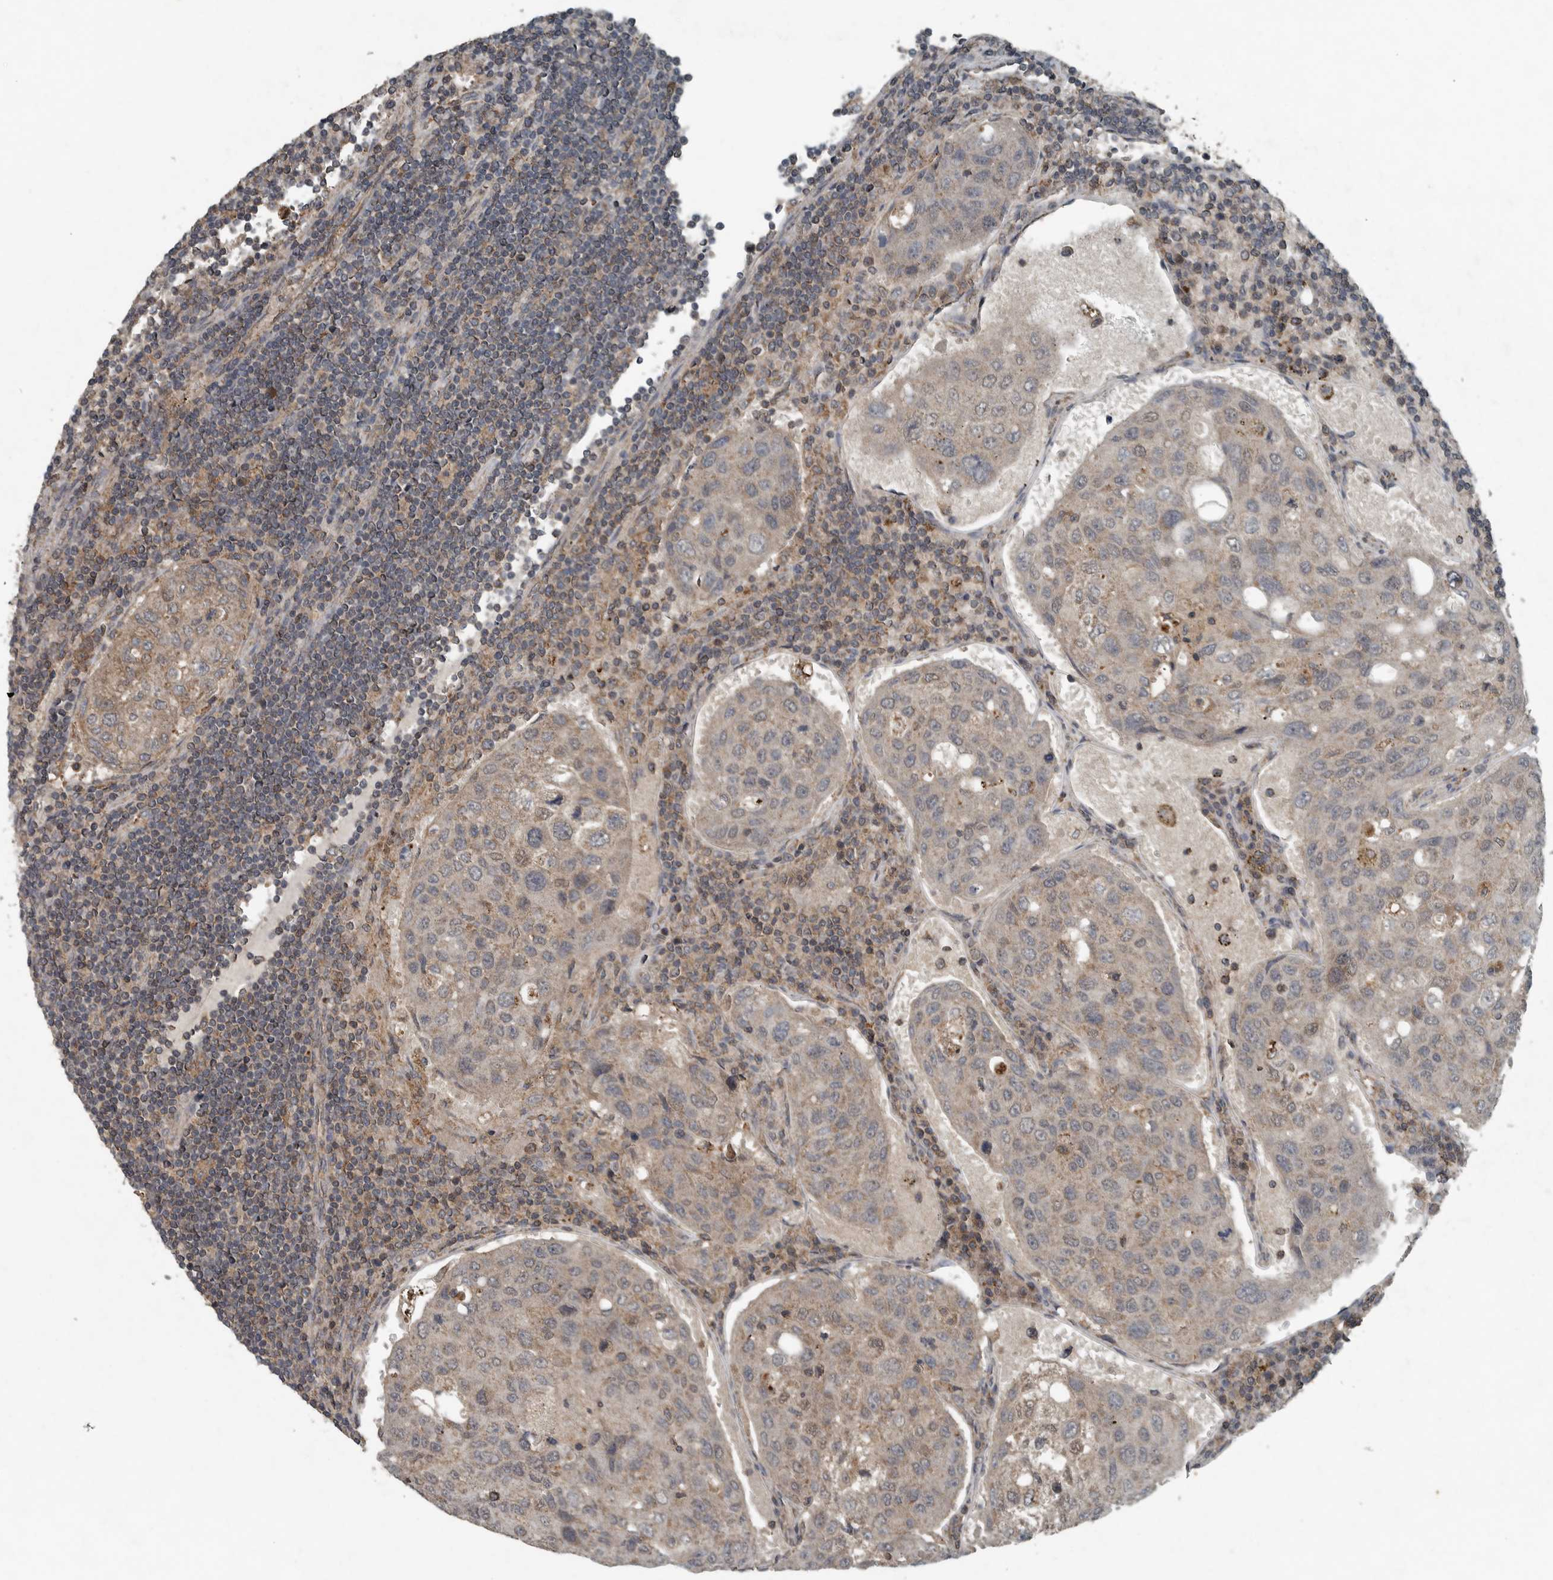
{"staining": {"intensity": "moderate", "quantity": "25%-75%", "location": "cytoplasmic/membranous"}, "tissue": "urothelial cancer", "cell_type": "Tumor cells", "image_type": "cancer", "snomed": [{"axis": "morphology", "description": "Urothelial carcinoma, High grade"}, {"axis": "topography", "description": "Lymph node"}, {"axis": "topography", "description": "Urinary bladder"}], "caption": "Approximately 25%-75% of tumor cells in human urothelial cancer exhibit moderate cytoplasmic/membranous protein positivity as visualized by brown immunohistochemical staining.", "gene": "IL6ST", "patient": {"sex": "male", "age": 51}}